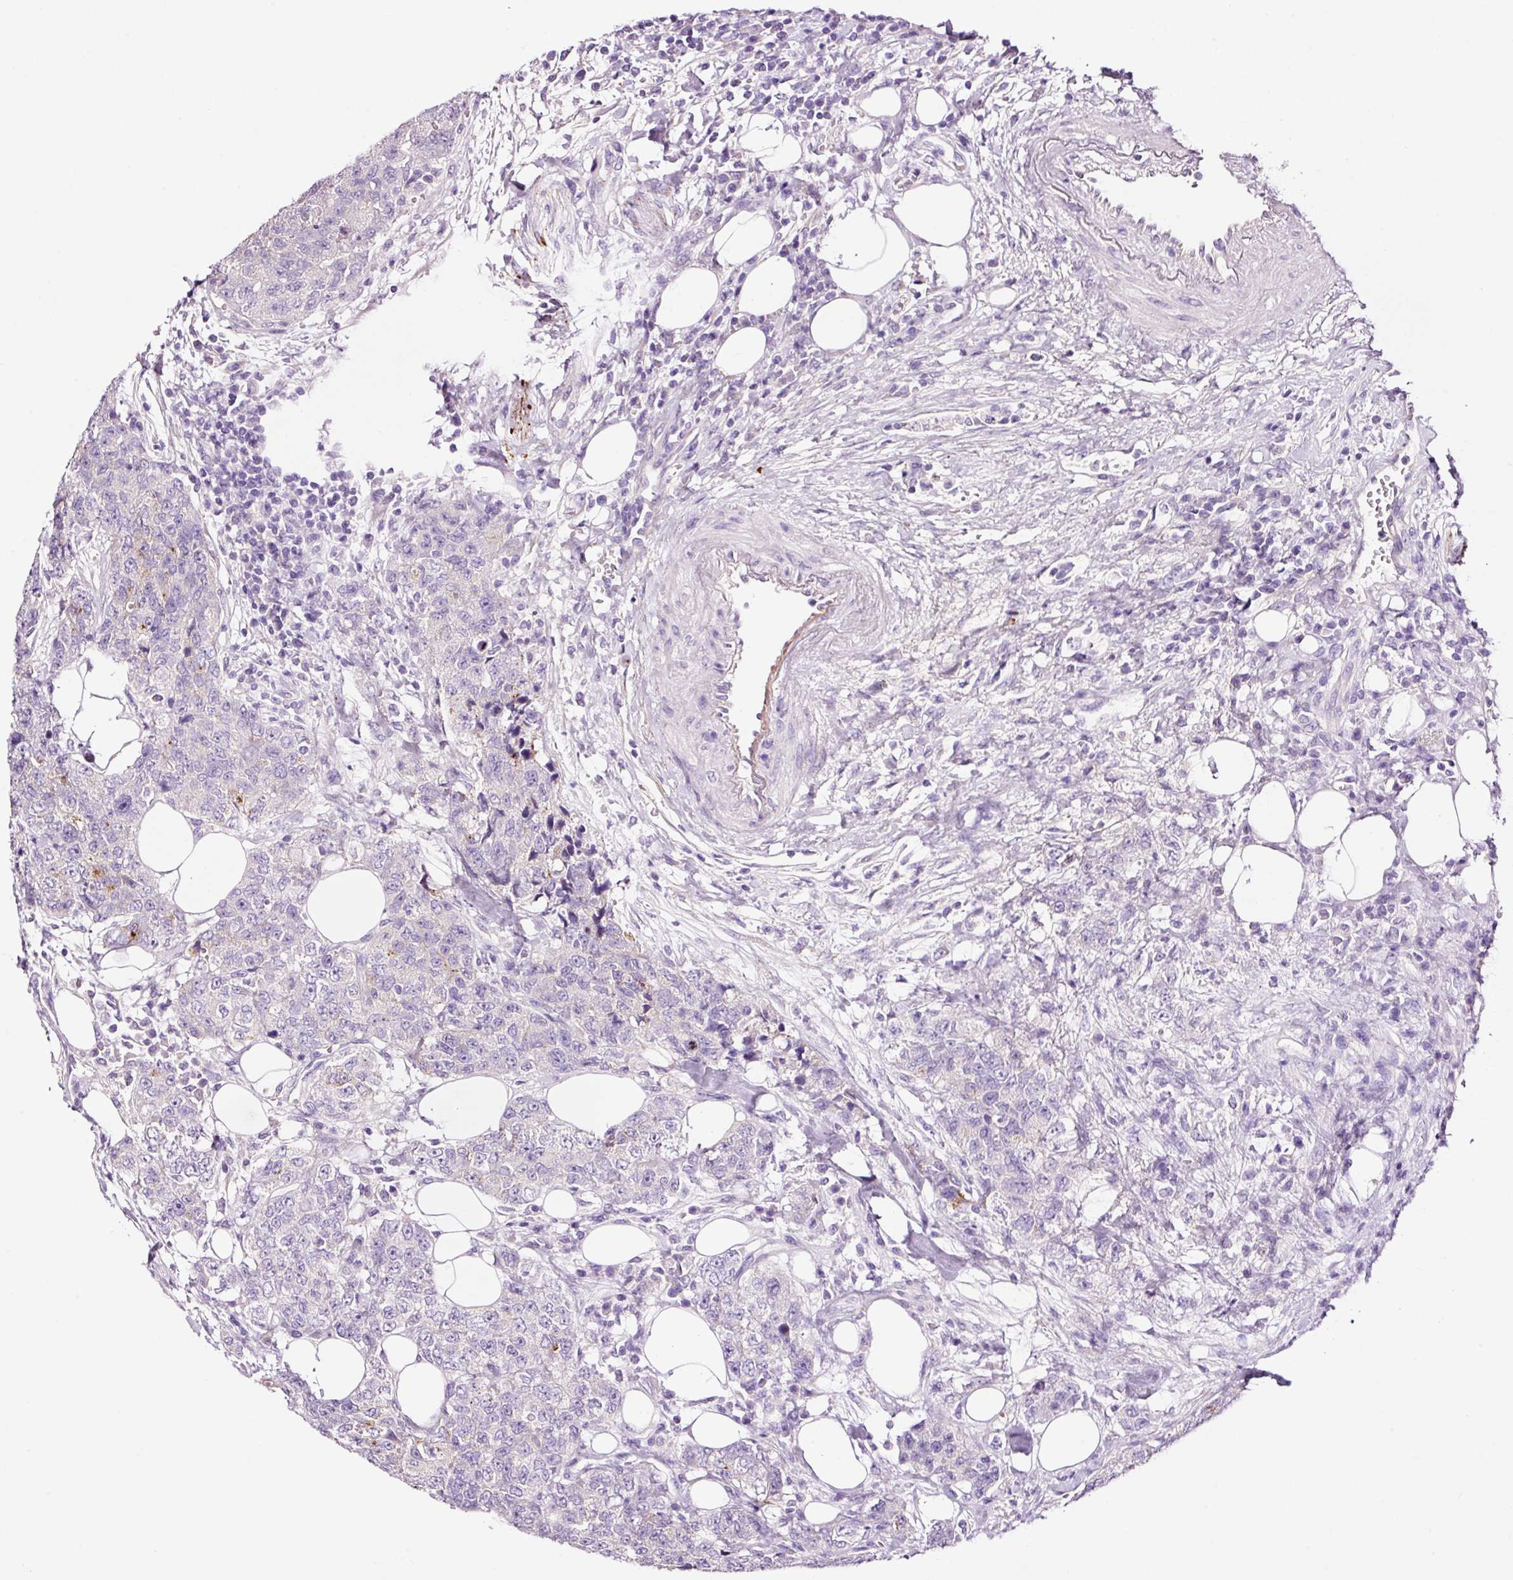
{"staining": {"intensity": "negative", "quantity": "none", "location": "none"}, "tissue": "urothelial cancer", "cell_type": "Tumor cells", "image_type": "cancer", "snomed": [{"axis": "morphology", "description": "Urothelial carcinoma, High grade"}, {"axis": "topography", "description": "Urinary bladder"}], "caption": "High magnification brightfield microscopy of urothelial carcinoma (high-grade) stained with DAB (3,3'-diaminobenzidine) (brown) and counterstained with hematoxylin (blue): tumor cells show no significant expression. Nuclei are stained in blue.", "gene": "PAM", "patient": {"sex": "female", "age": 78}}